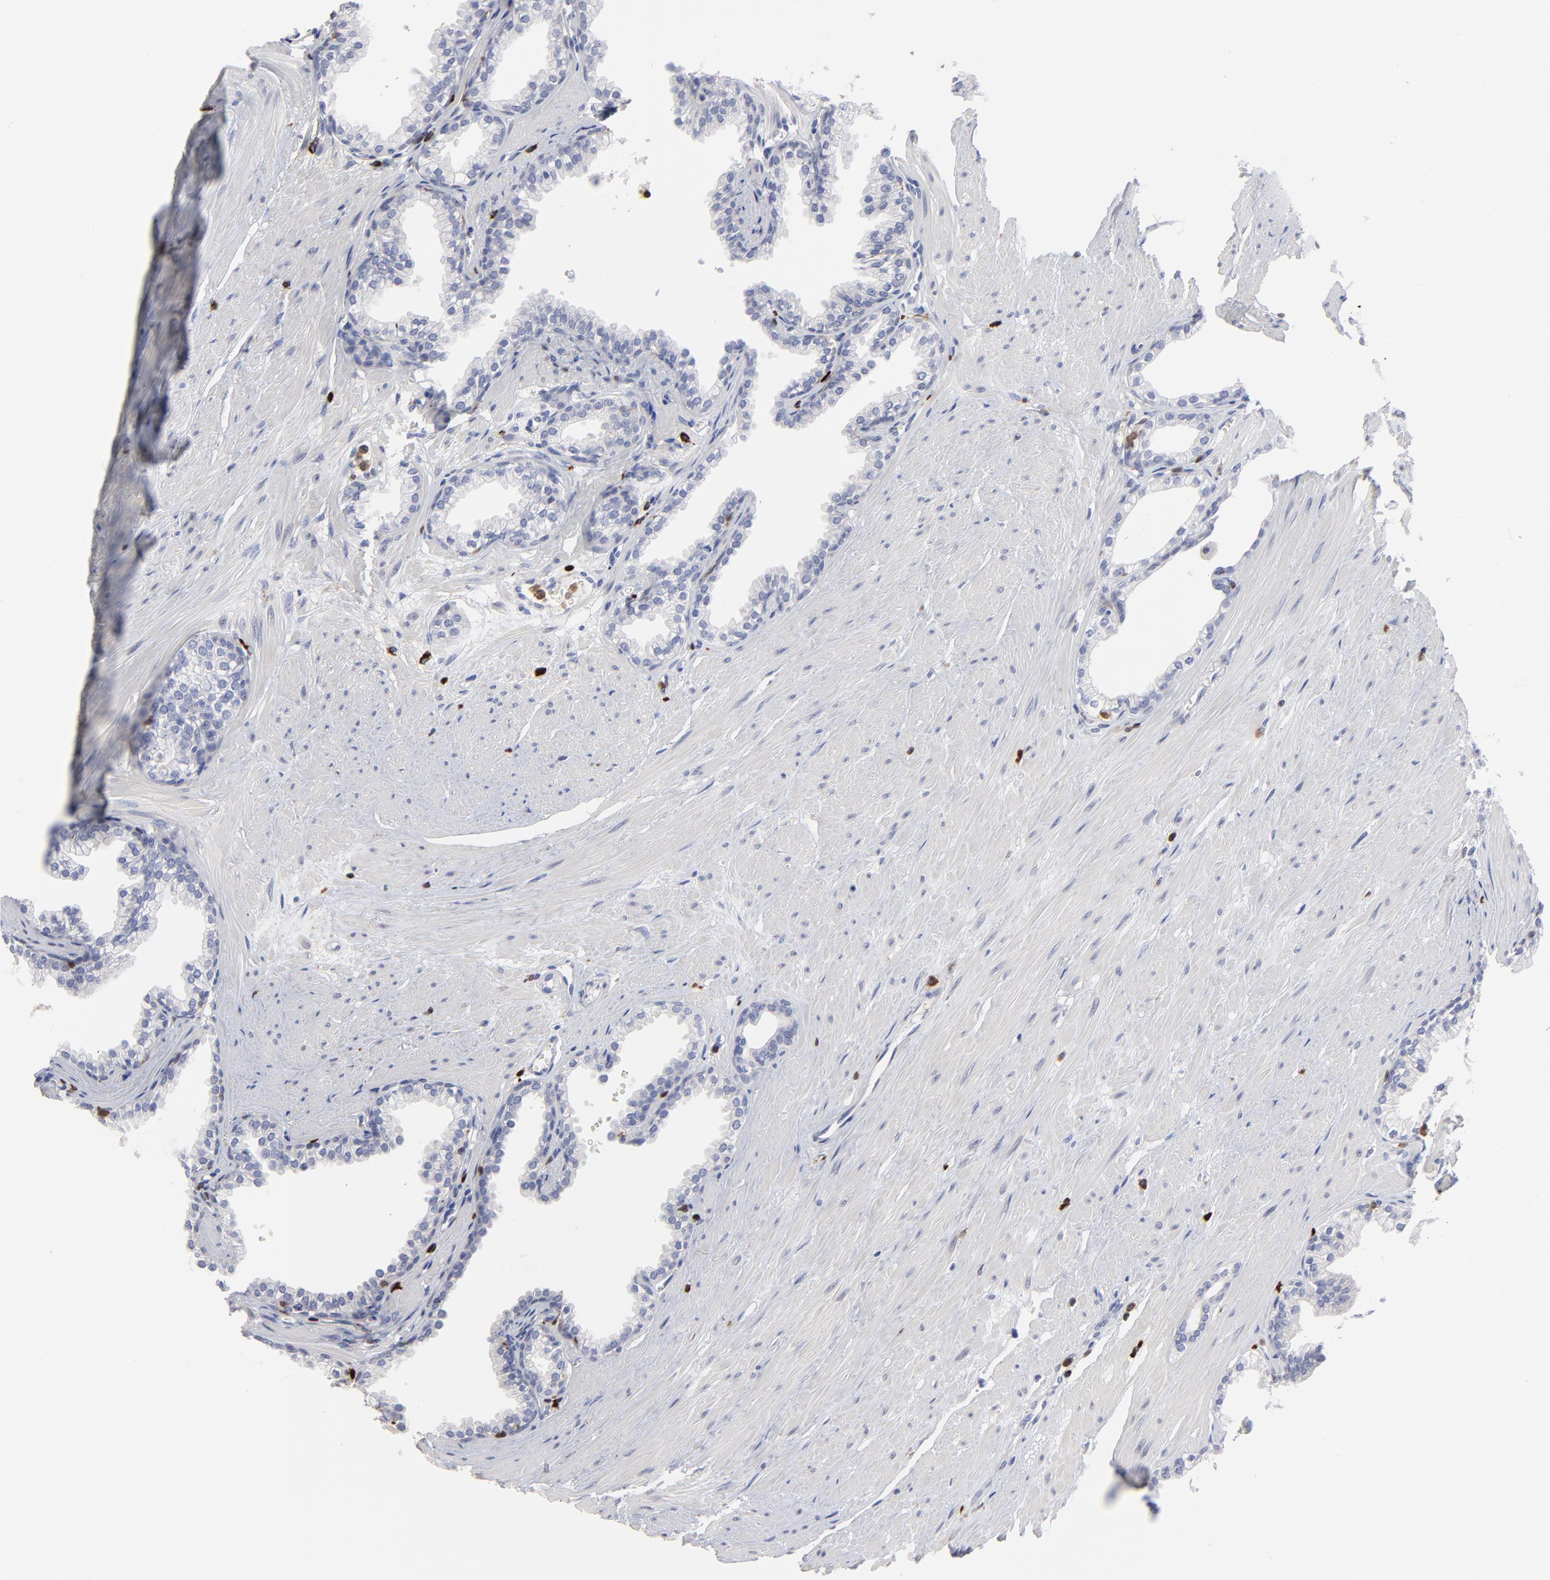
{"staining": {"intensity": "negative", "quantity": "none", "location": "none"}, "tissue": "prostate", "cell_type": "Glandular cells", "image_type": "normal", "snomed": [{"axis": "morphology", "description": "Normal tissue, NOS"}, {"axis": "topography", "description": "Prostate"}], "caption": "Immunohistochemical staining of normal human prostate shows no significant positivity in glandular cells. (DAB (3,3'-diaminobenzidine) IHC visualized using brightfield microscopy, high magnification).", "gene": "TBXT", "patient": {"sex": "male", "age": 64}}